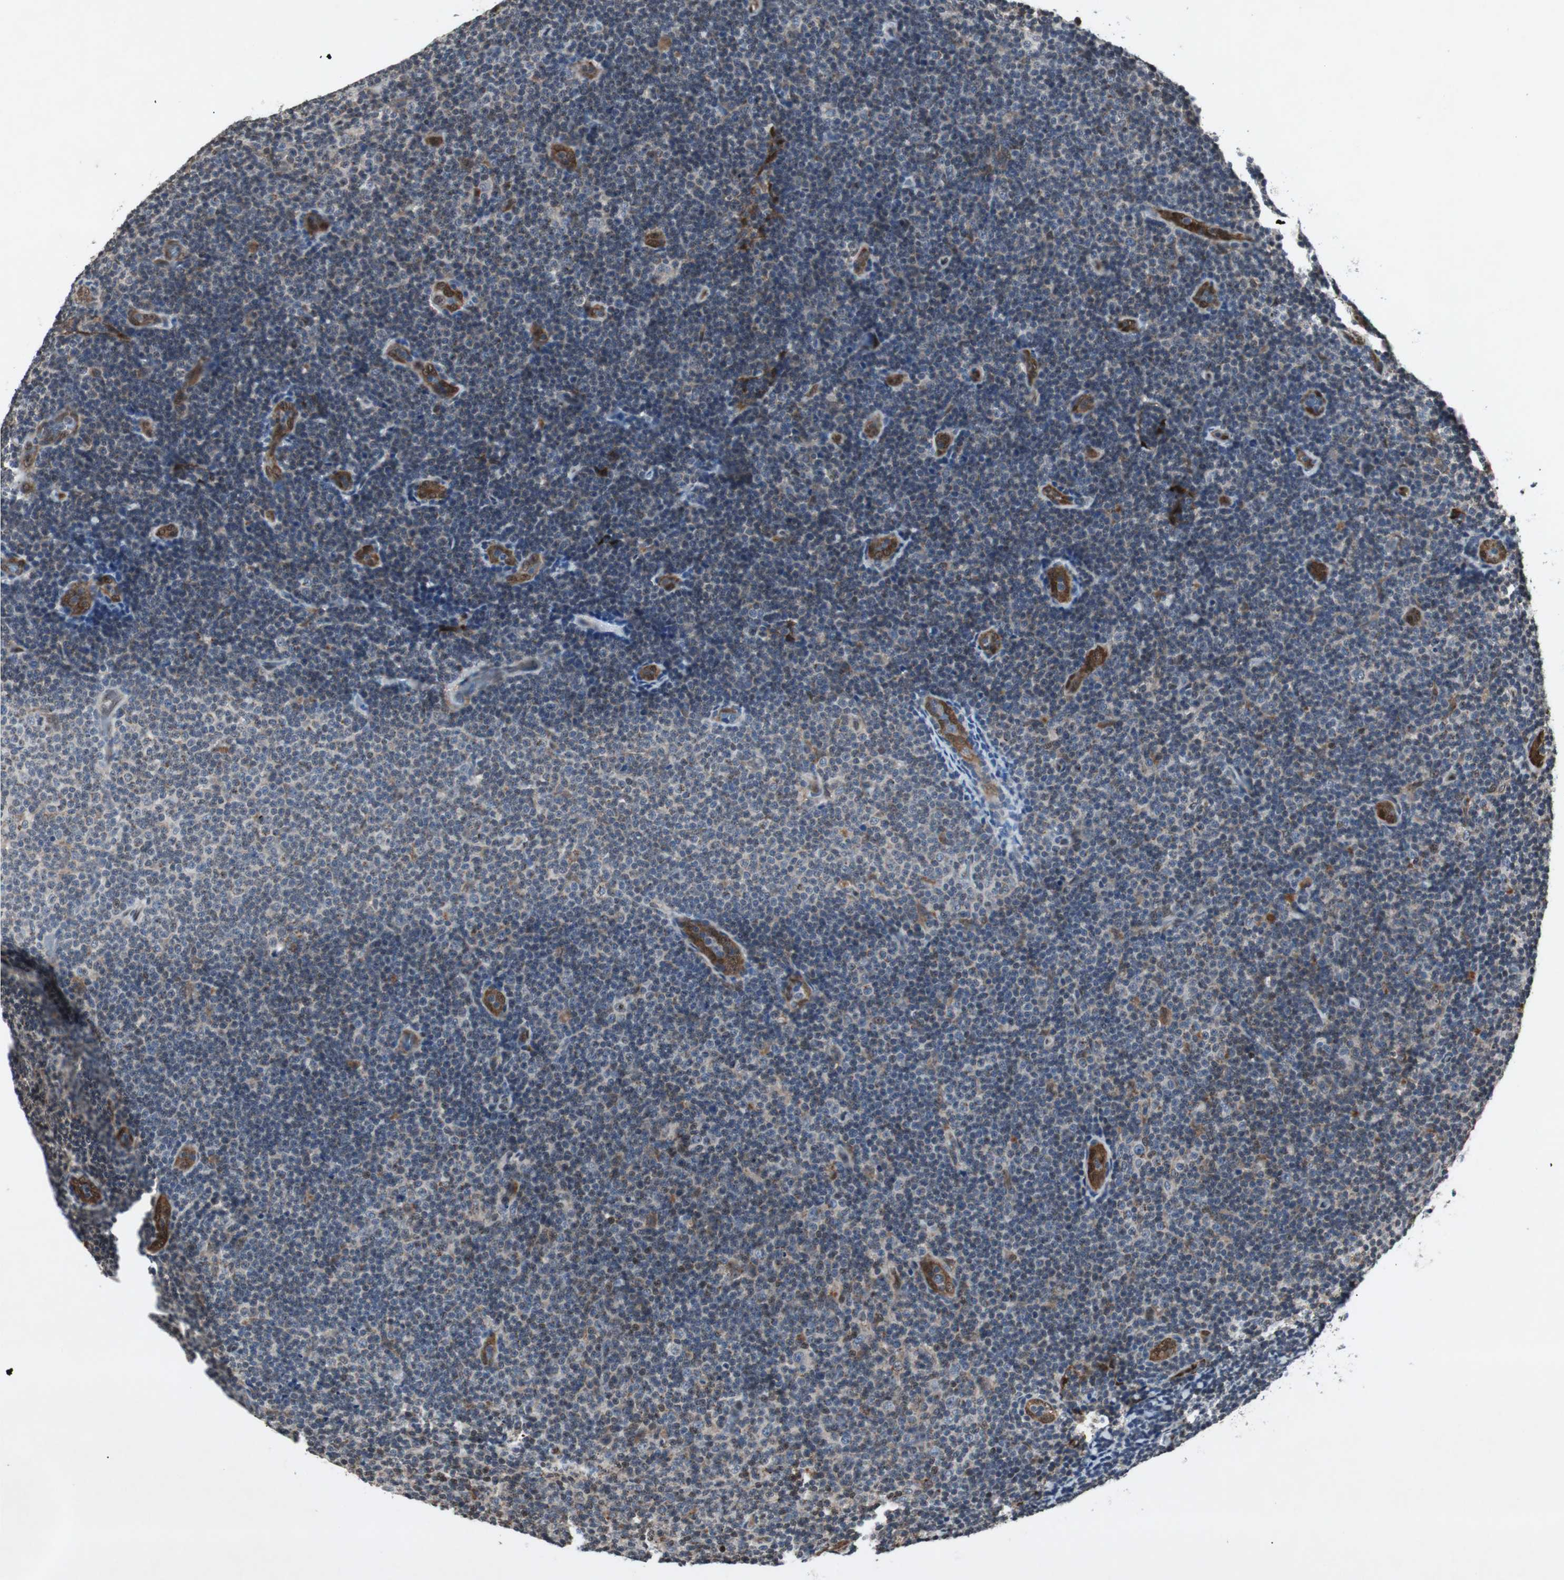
{"staining": {"intensity": "negative", "quantity": "none", "location": "none"}, "tissue": "lymphoma", "cell_type": "Tumor cells", "image_type": "cancer", "snomed": [{"axis": "morphology", "description": "Malignant lymphoma, non-Hodgkin's type, Low grade"}, {"axis": "topography", "description": "Lymph node"}], "caption": "There is no significant positivity in tumor cells of malignant lymphoma, non-Hodgkin's type (low-grade).", "gene": "SMAD1", "patient": {"sex": "male", "age": 83}}